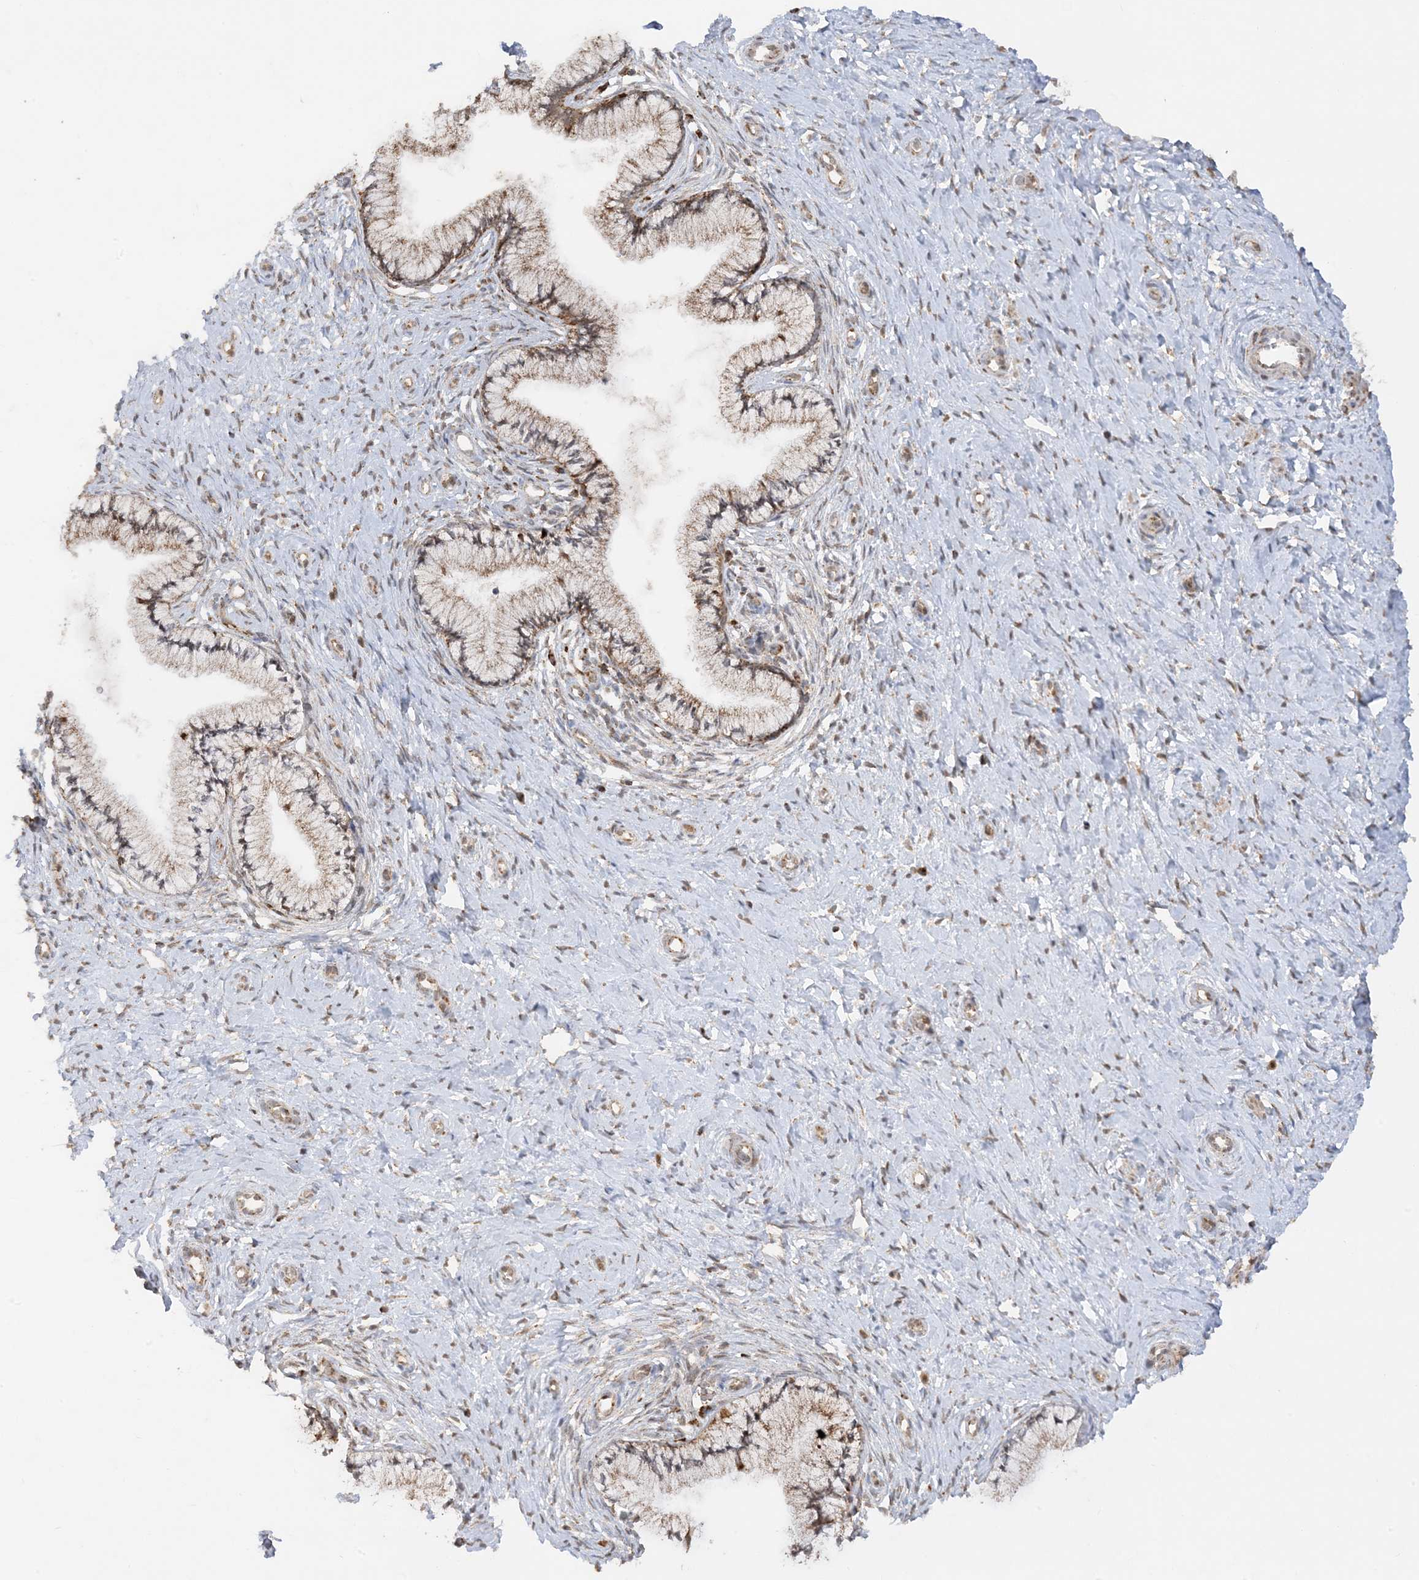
{"staining": {"intensity": "moderate", "quantity": ">75%", "location": "cytoplasmic/membranous"}, "tissue": "cervix", "cell_type": "Glandular cells", "image_type": "normal", "snomed": [{"axis": "morphology", "description": "Normal tissue, NOS"}, {"axis": "topography", "description": "Cervix"}], "caption": "Cervix stained with DAB IHC reveals medium levels of moderate cytoplasmic/membranous staining in approximately >75% of glandular cells. Using DAB (brown) and hematoxylin (blue) stains, captured at high magnification using brightfield microscopy.", "gene": "NDUFAF3", "patient": {"sex": "female", "age": 36}}